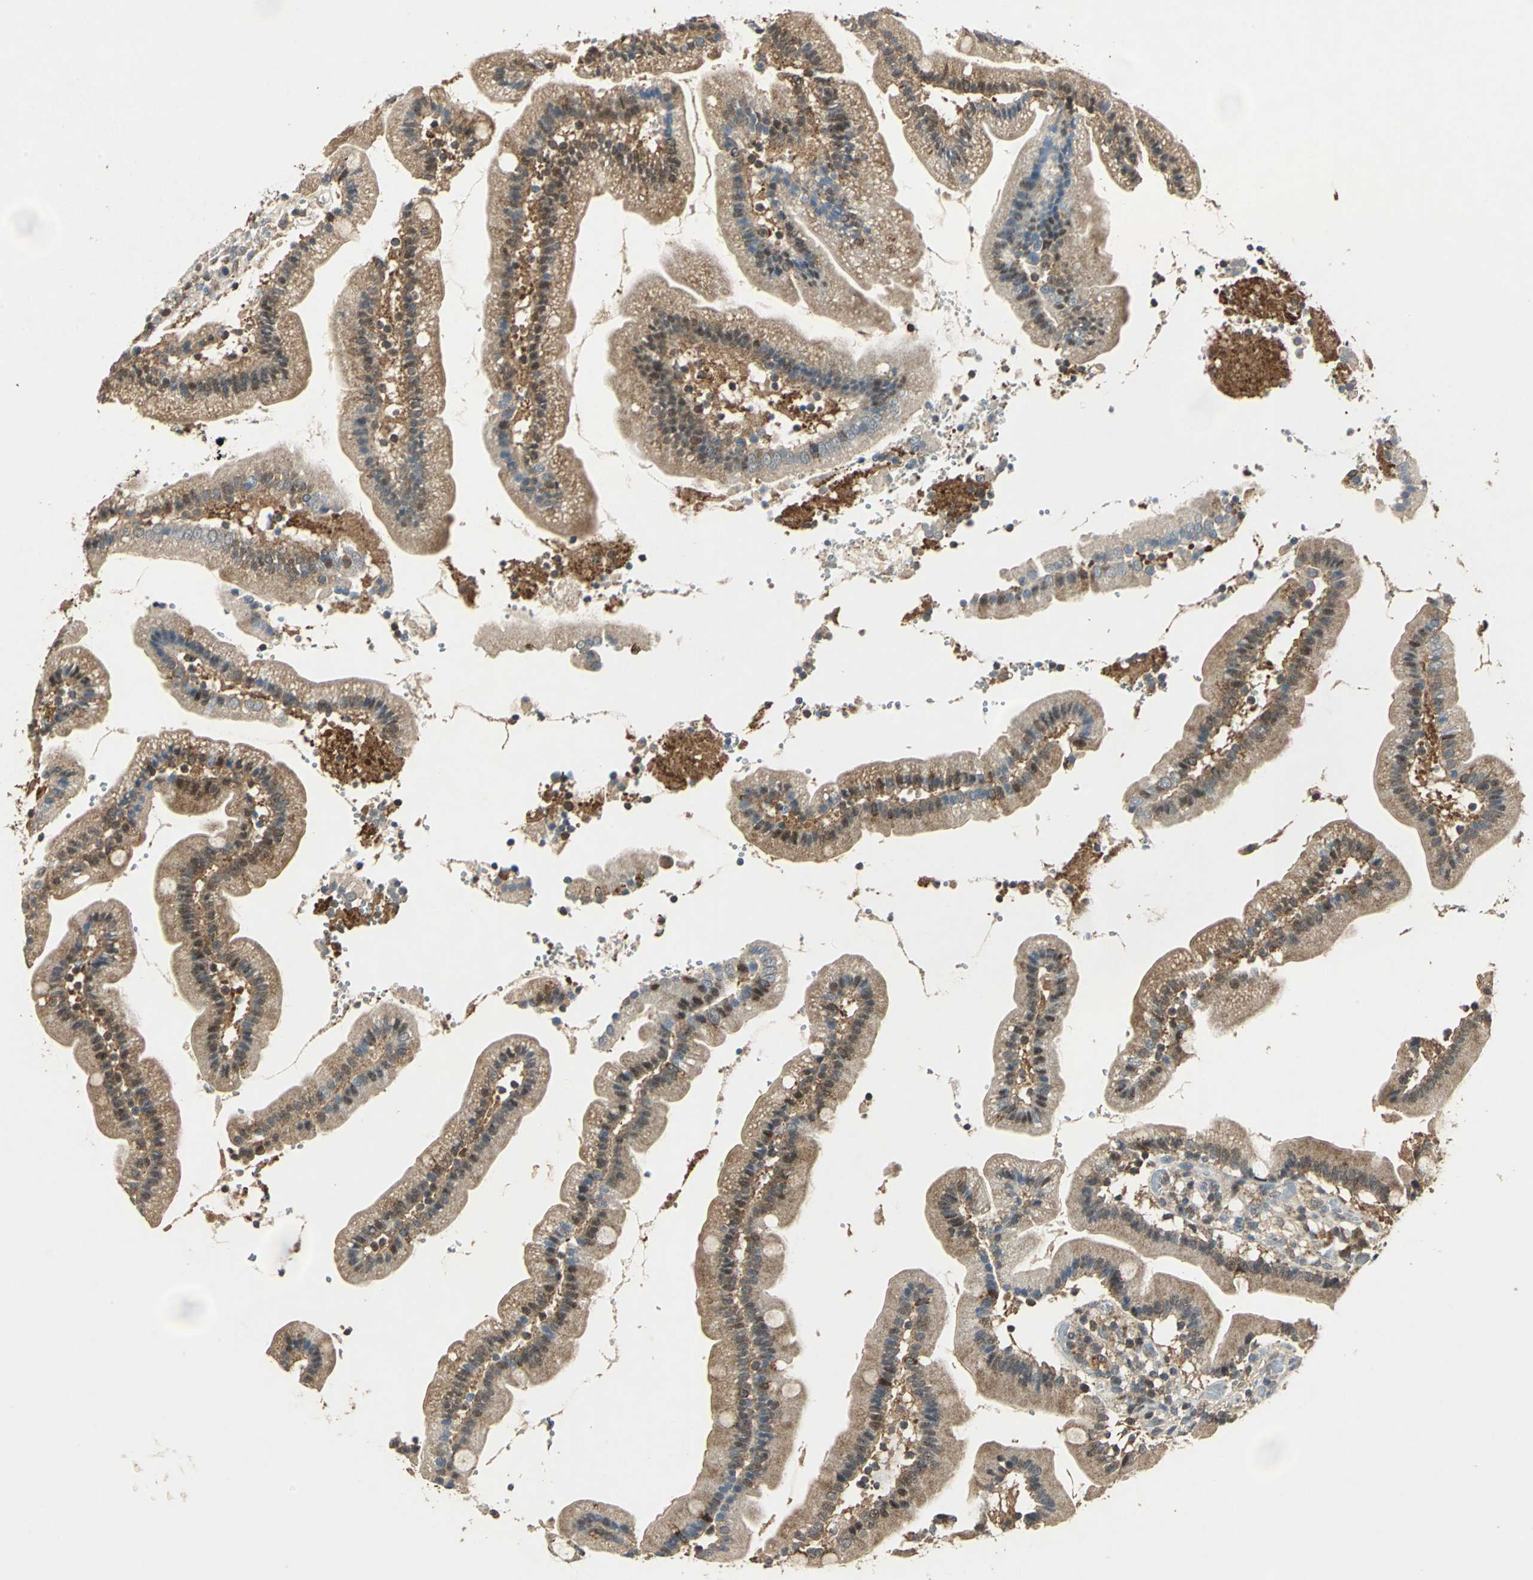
{"staining": {"intensity": "moderate", "quantity": ">75%", "location": "cytoplasmic/membranous"}, "tissue": "duodenum", "cell_type": "Glandular cells", "image_type": "normal", "snomed": [{"axis": "morphology", "description": "Normal tissue, NOS"}, {"axis": "topography", "description": "Duodenum"}], "caption": "Immunohistochemical staining of unremarkable human duodenum reveals >75% levels of moderate cytoplasmic/membranous protein staining in approximately >75% of glandular cells.", "gene": "AHSA1", "patient": {"sex": "male", "age": 66}}